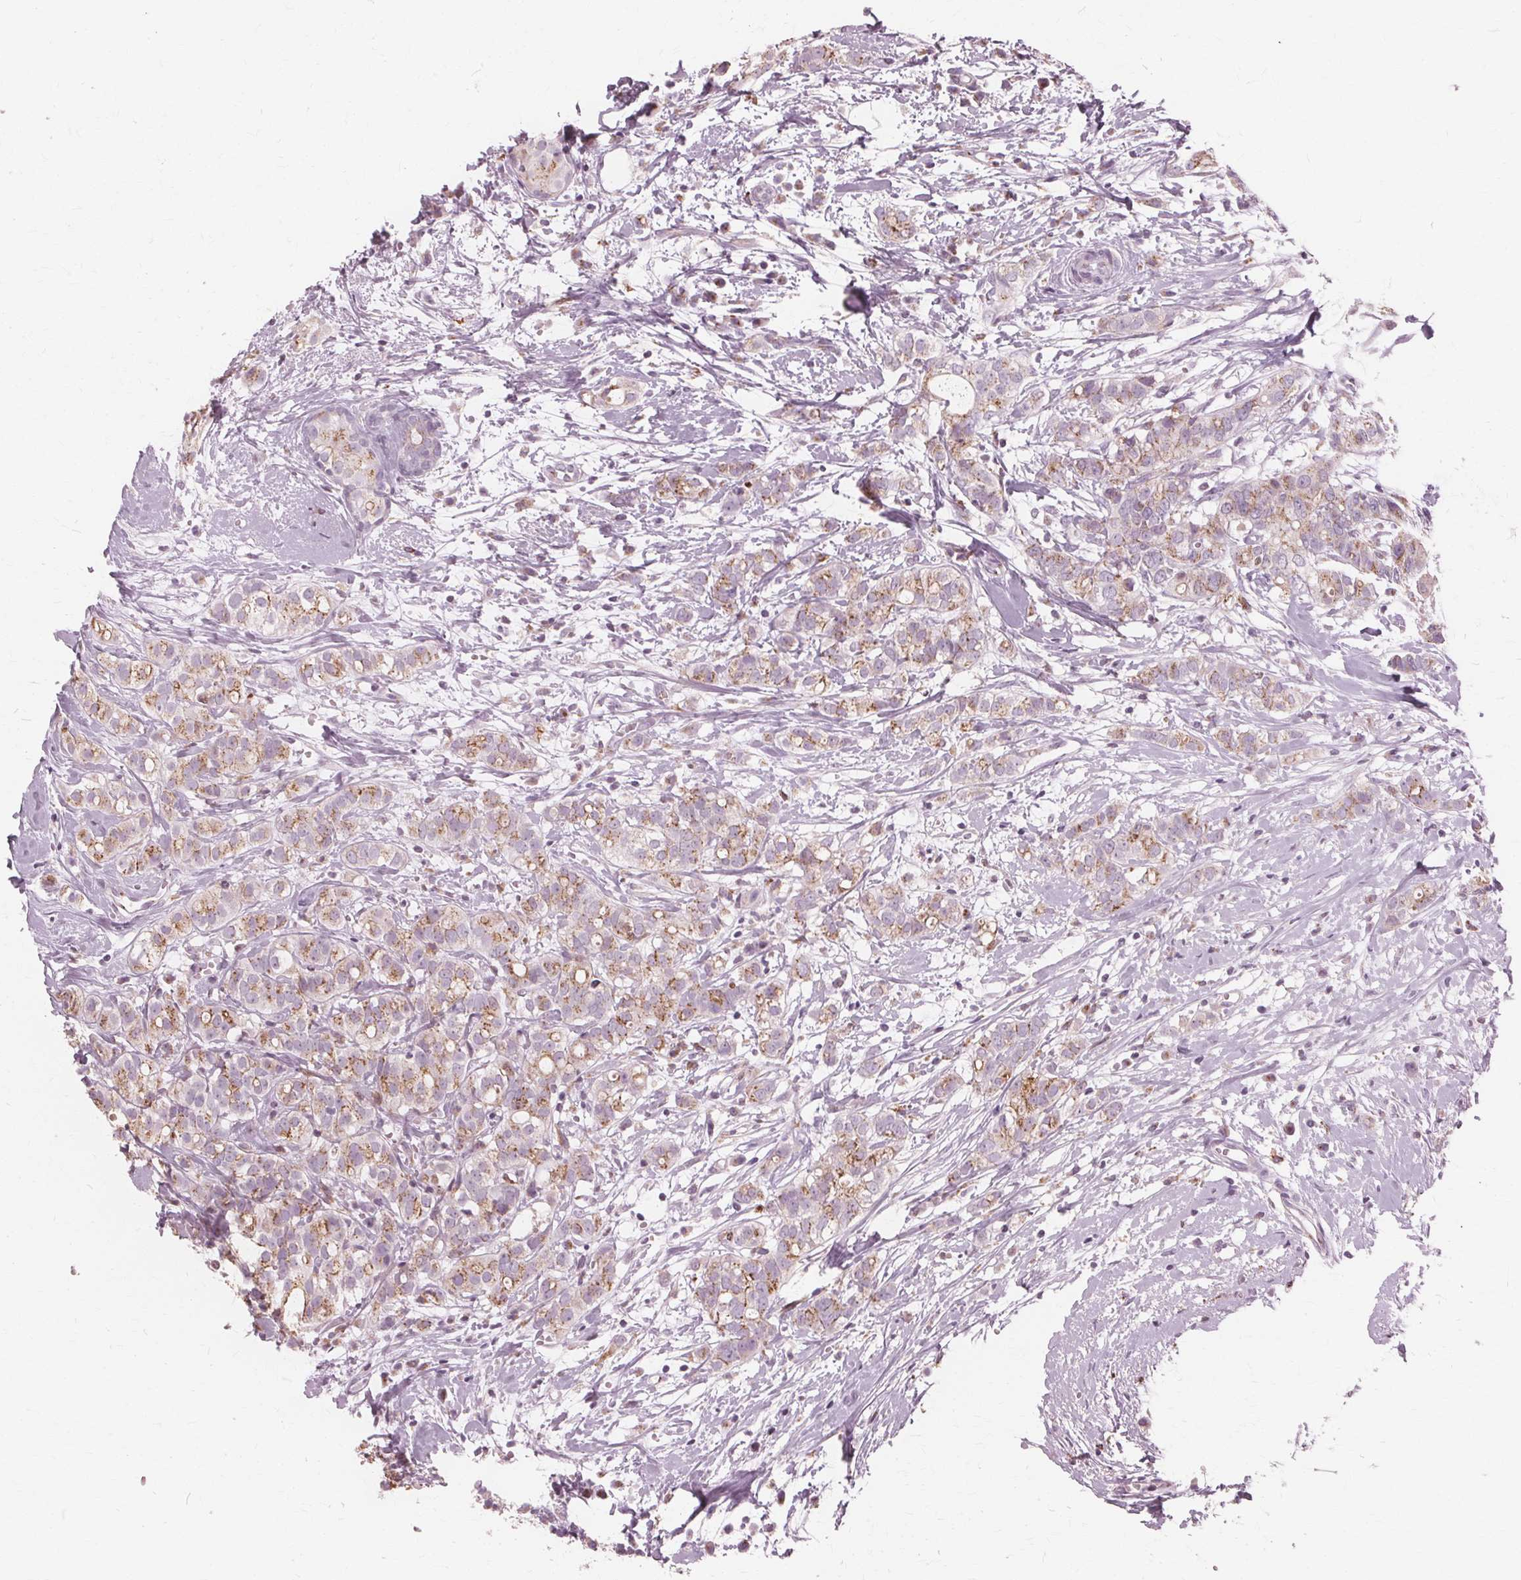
{"staining": {"intensity": "moderate", "quantity": "25%-75%", "location": "cytoplasmic/membranous"}, "tissue": "breast cancer", "cell_type": "Tumor cells", "image_type": "cancer", "snomed": [{"axis": "morphology", "description": "Duct carcinoma"}, {"axis": "topography", "description": "Breast"}], "caption": "Breast cancer stained with immunohistochemistry shows moderate cytoplasmic/membranous expression in about 25%-75% of tumor cells. The protein of interest is shown in brown color, while the nuclei are stained blue.", "gene": "DNASE2", "patient": {"sex": "female", "age": 40}}